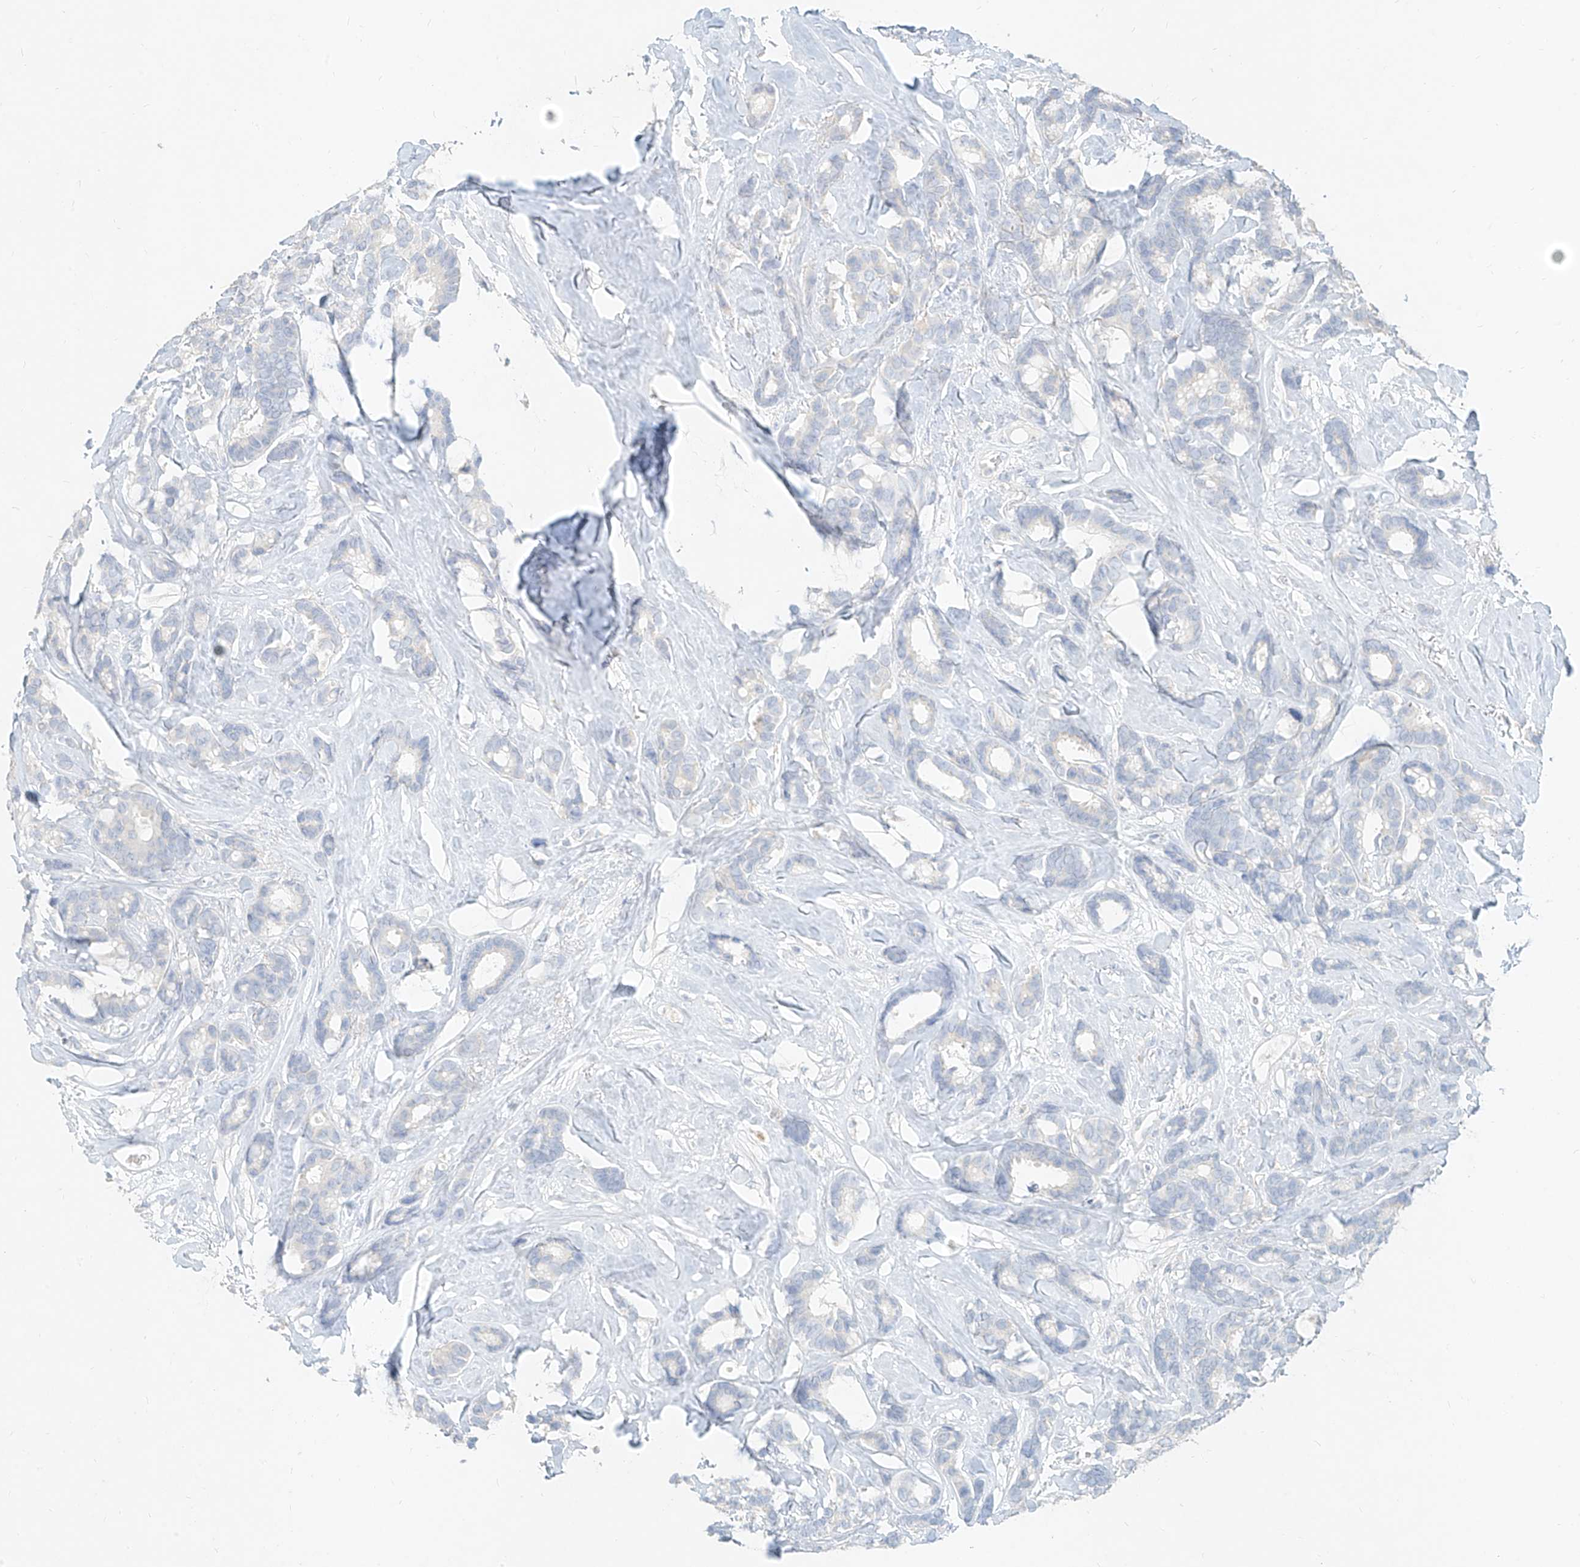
{"staining": {"intensity": "negative", "quantity": "none", "location": "none"}, "tissue": "breast cancer", "cell_type": "Tumor cells", "image_type": "cancer", "snomed": [{"axis": "morphology", "description": "Duct carcinoma"}, {"axis": "topography", "description": "Breast"}], "caption": "Immunohistochemistry (IHC) micrograph of neoplastic tissue: intraductal carcinoma (breast) stained with DAB reveals no significant protein expression in tumor cells.", "gene": "ZZEF1", "patient": {"sex": "female", "age": 87}}